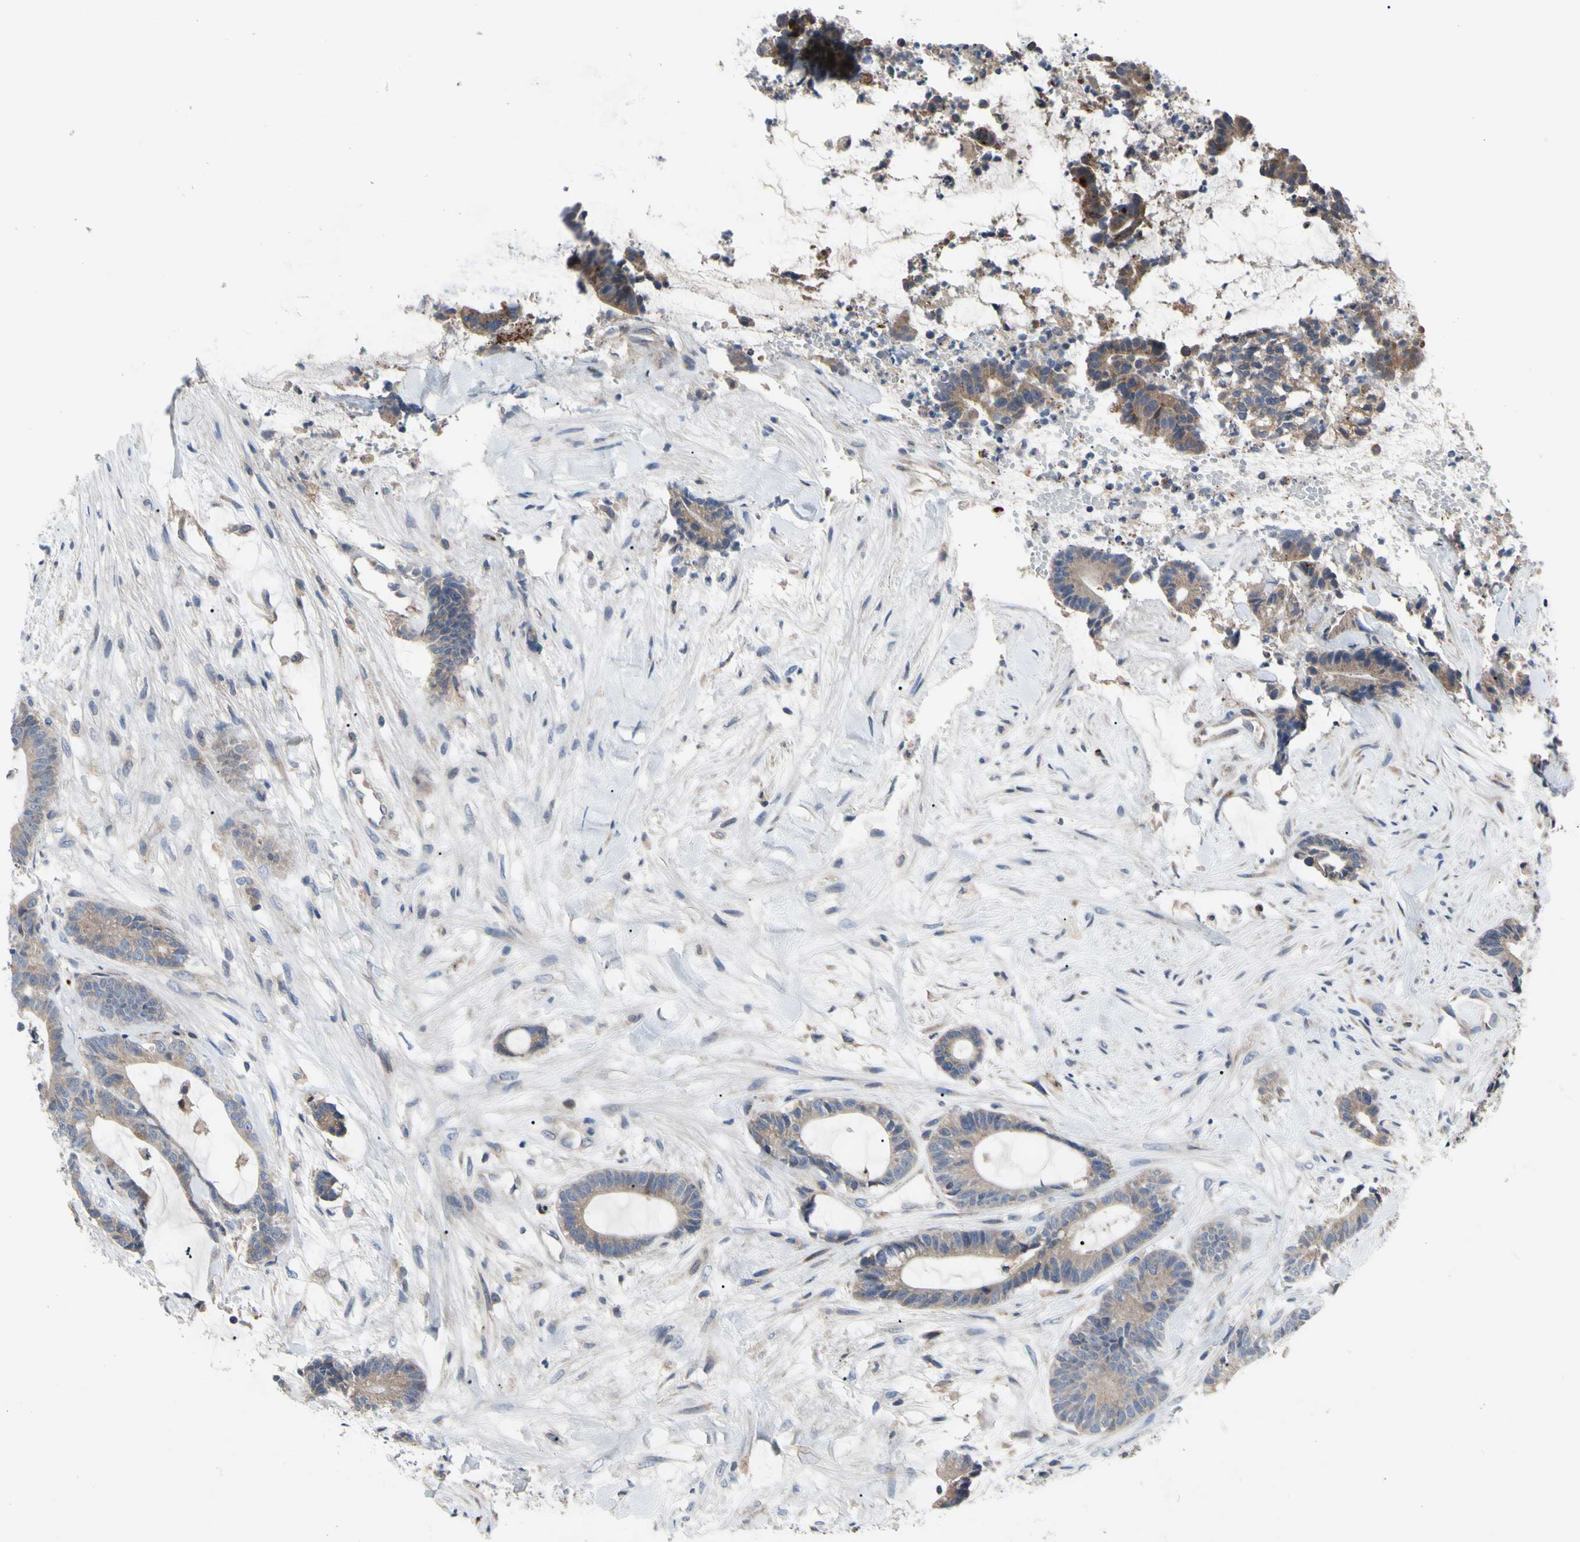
{"staining": {"intensity": "weak", "quantity": ">75%", "location": "cytoplasmic/membranous"}, "tissue": "colorectal cancer", "cell_type": "Tumor cells", "image_type": "cancer", "snomed": [{"axis": "morphology", "description": "Adenocarcinoma, NOS"}, {"axis": "topography", "description": "Colon"}], "caption": "There is low levels of weak cytoplasmic/membranous staining in tumor cells of adenocarcinoma (colorectal), as demonstrated by immunohistochemical staining (brown color).", "gene": "MMEL1", "patient": {"sex": "female", "age": 84}}